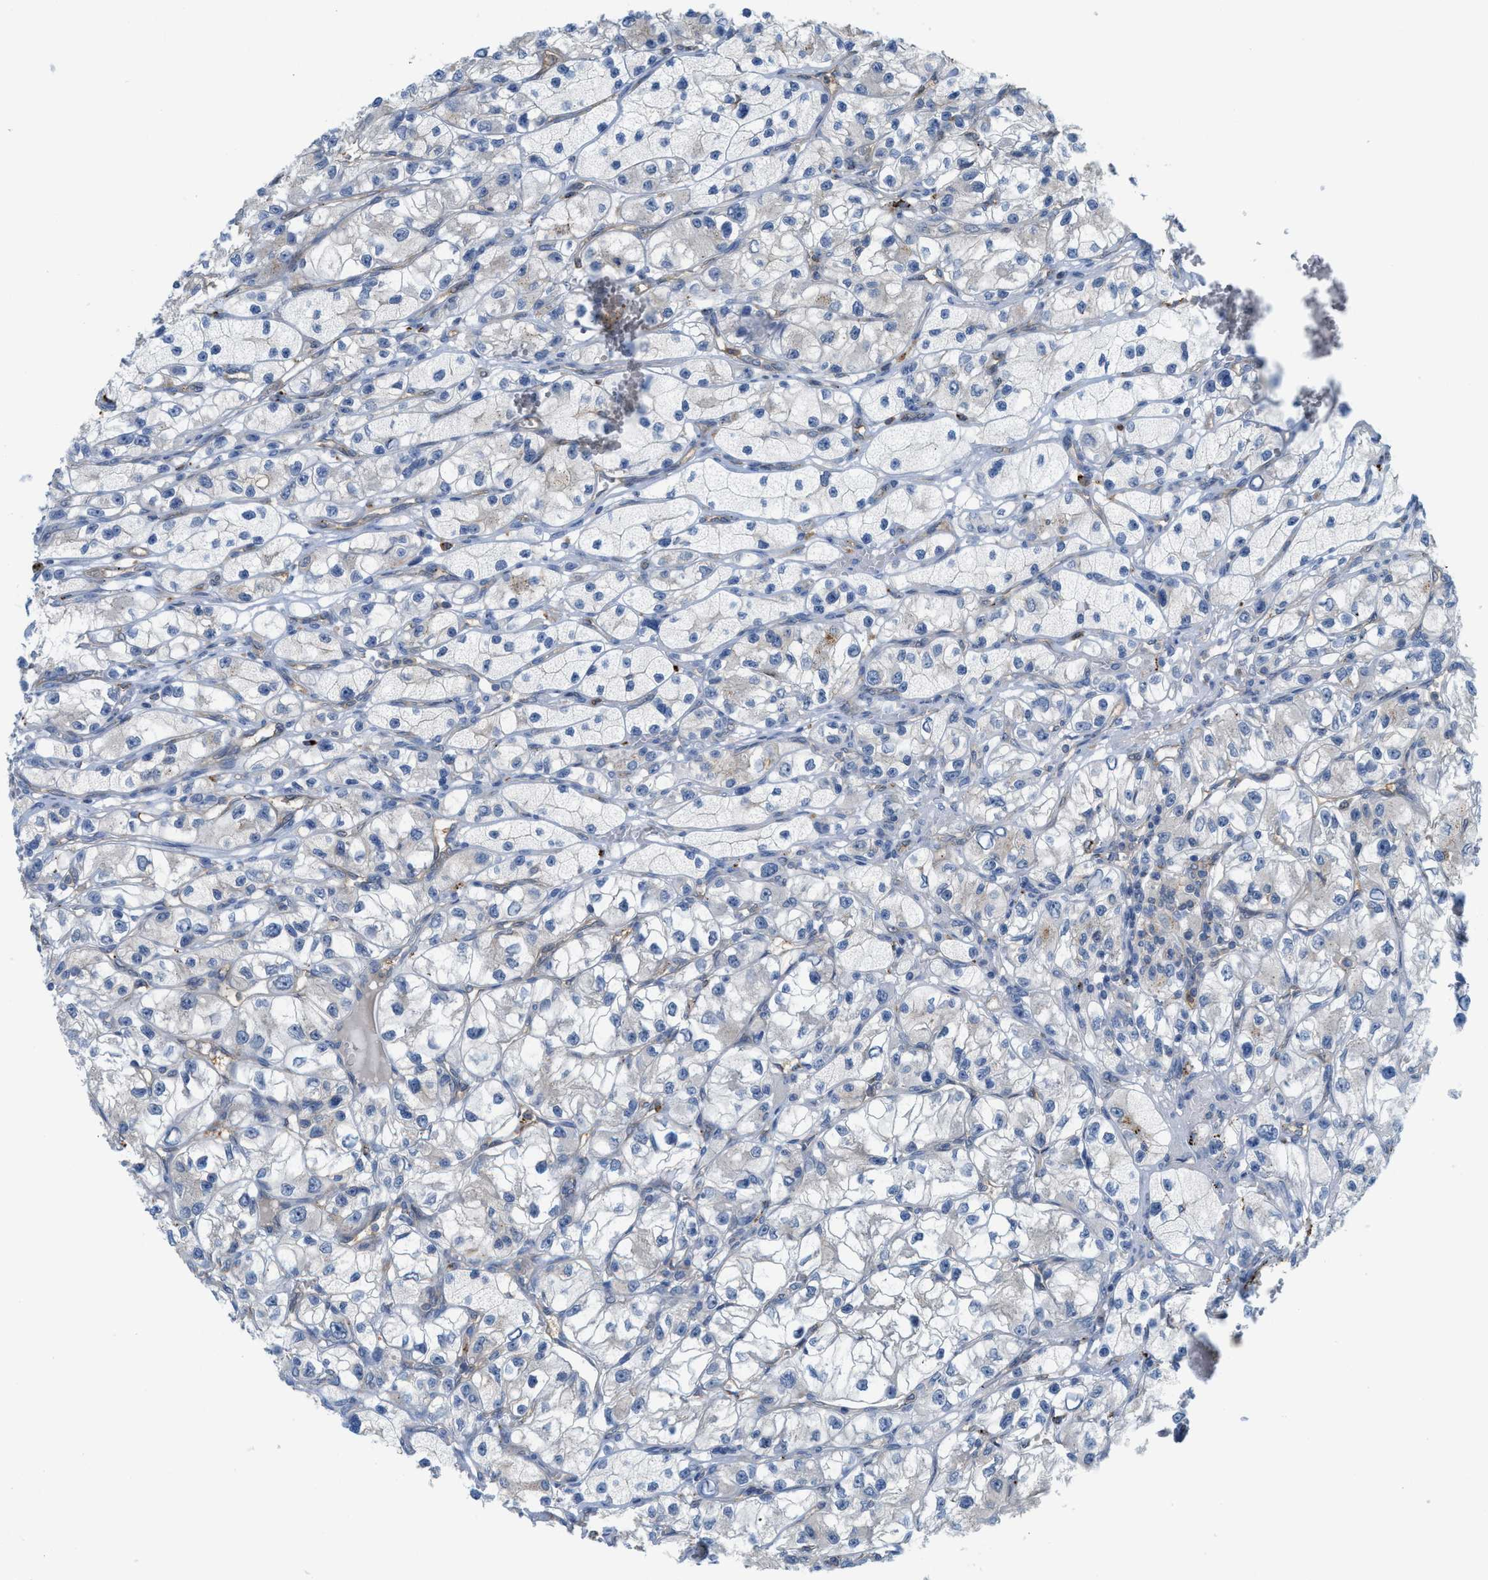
{"staining": {"intensity": "negative", "quantity": "none", "location": "none"}, "tissue": "renal cancer", "cell_type": "Tumor cells", "image_type": "cancer", "snomed": [{"axis": "morphology", "description": "Adenocarcinoma, NOS"}, {"axis": "topography", "description": "Kidney"}], "caption": "High power microscopy photomicrograph of an IHC histopathology image of renal adenocarcinoma, revealing no significant positivity in tumor cells. (Immunohistochemistry (ihc), brightfield microscopy, high magnification).", "gene": "CSTB", "patient": {"sex": "female", "age": 57}}